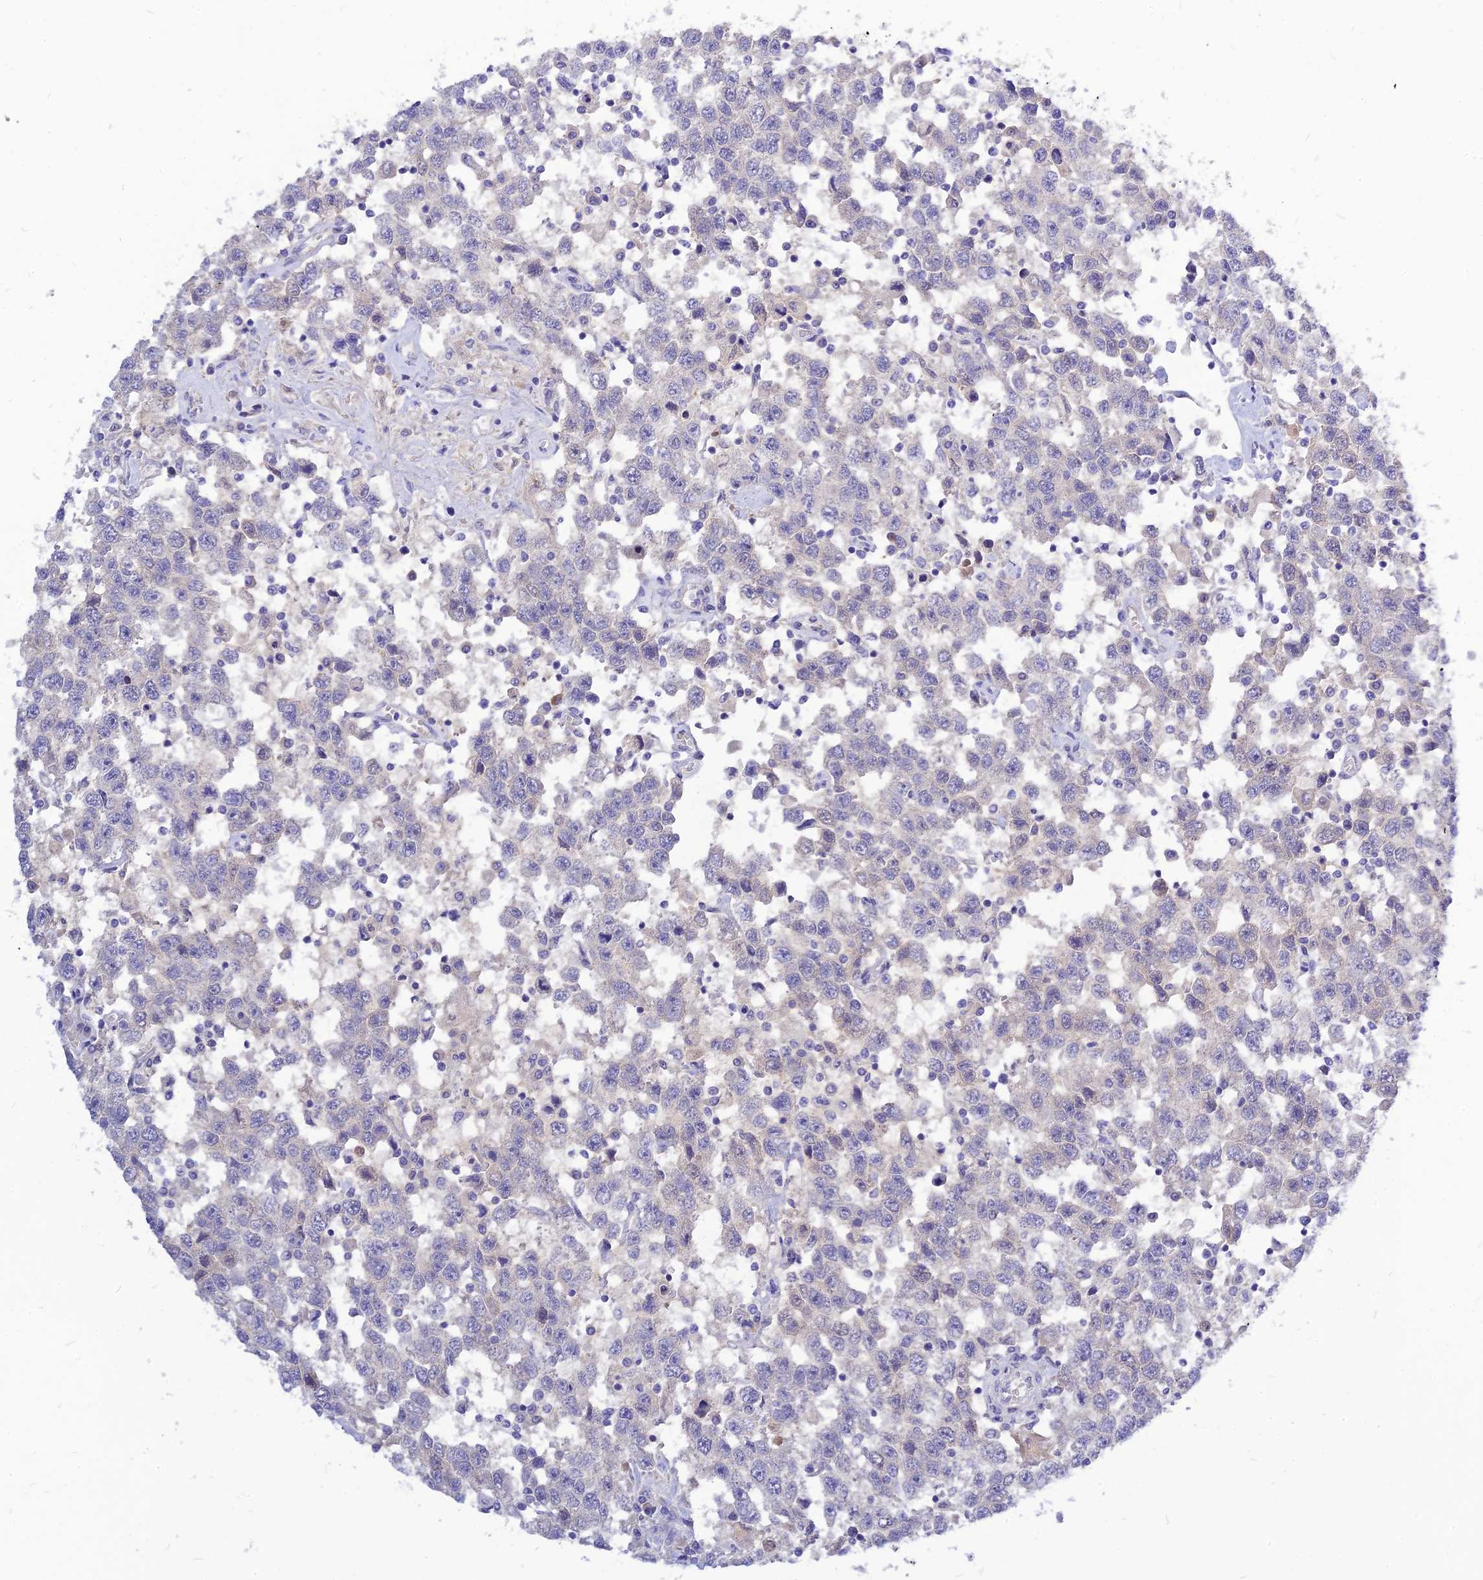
{"staining": {"intensity": "negative", "quantity": "none", "location": "none"}, "tissue": "testis cancer", "cell_type": "Tumor cells", "image_type": "cancer", "snomed": [{"axis": "morphology", "description": "Seminoma, NOS"}, {"axis": "topography", "description": "Testis"}], "caption": "Image shows no protein expression in tumor cells of testis cancer tissue.", "gene": "CZIB", "patient": {"sex": "male", "age": 41}}